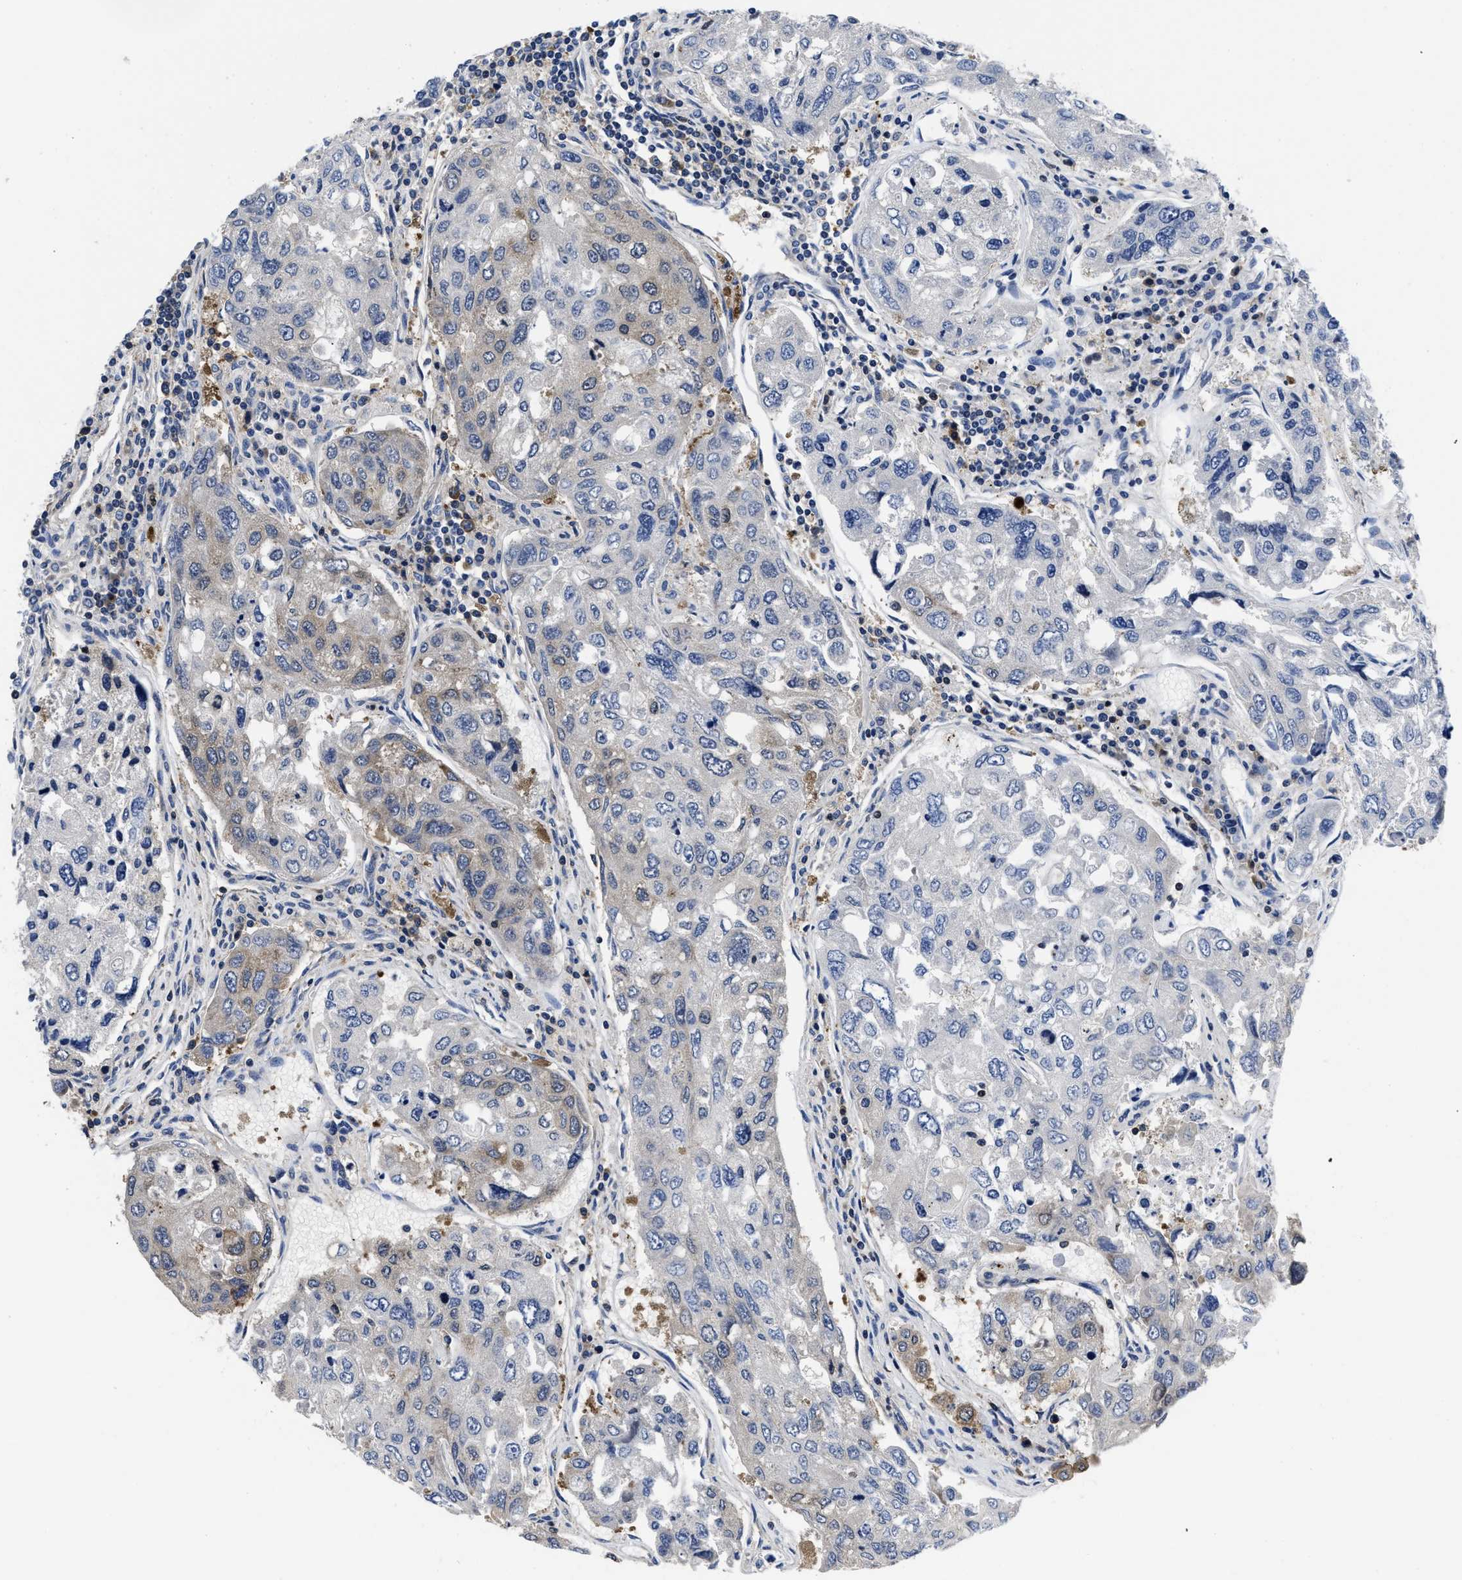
{"staining": {"intensity": "weak", "quantity": "<25%", "location": "cytoplasmic/membranous"}, "tissue": "urothelial cancer", "cell_type": "Tumor cells", "image_type": "cancer", "snomed": [{"axis": "morphology", "description": "Urothelial carcinoma, High grade"}, {"axis": "topography", "description": "Lymph node"}, {"axis": "topography", "description": "Urinary bladder"}], "caption": "IHC histopathology image of neoplastic tissue: human high-grade urothelial carcinoma stained with DAB demonstrates no significant protein staining in tumor cells. (Brightfield microscopy of DAB immunohistochemistry (IHC) at high magnification).", "gene": "YARS1", "patient": {"sex": "male", "age": 51}}